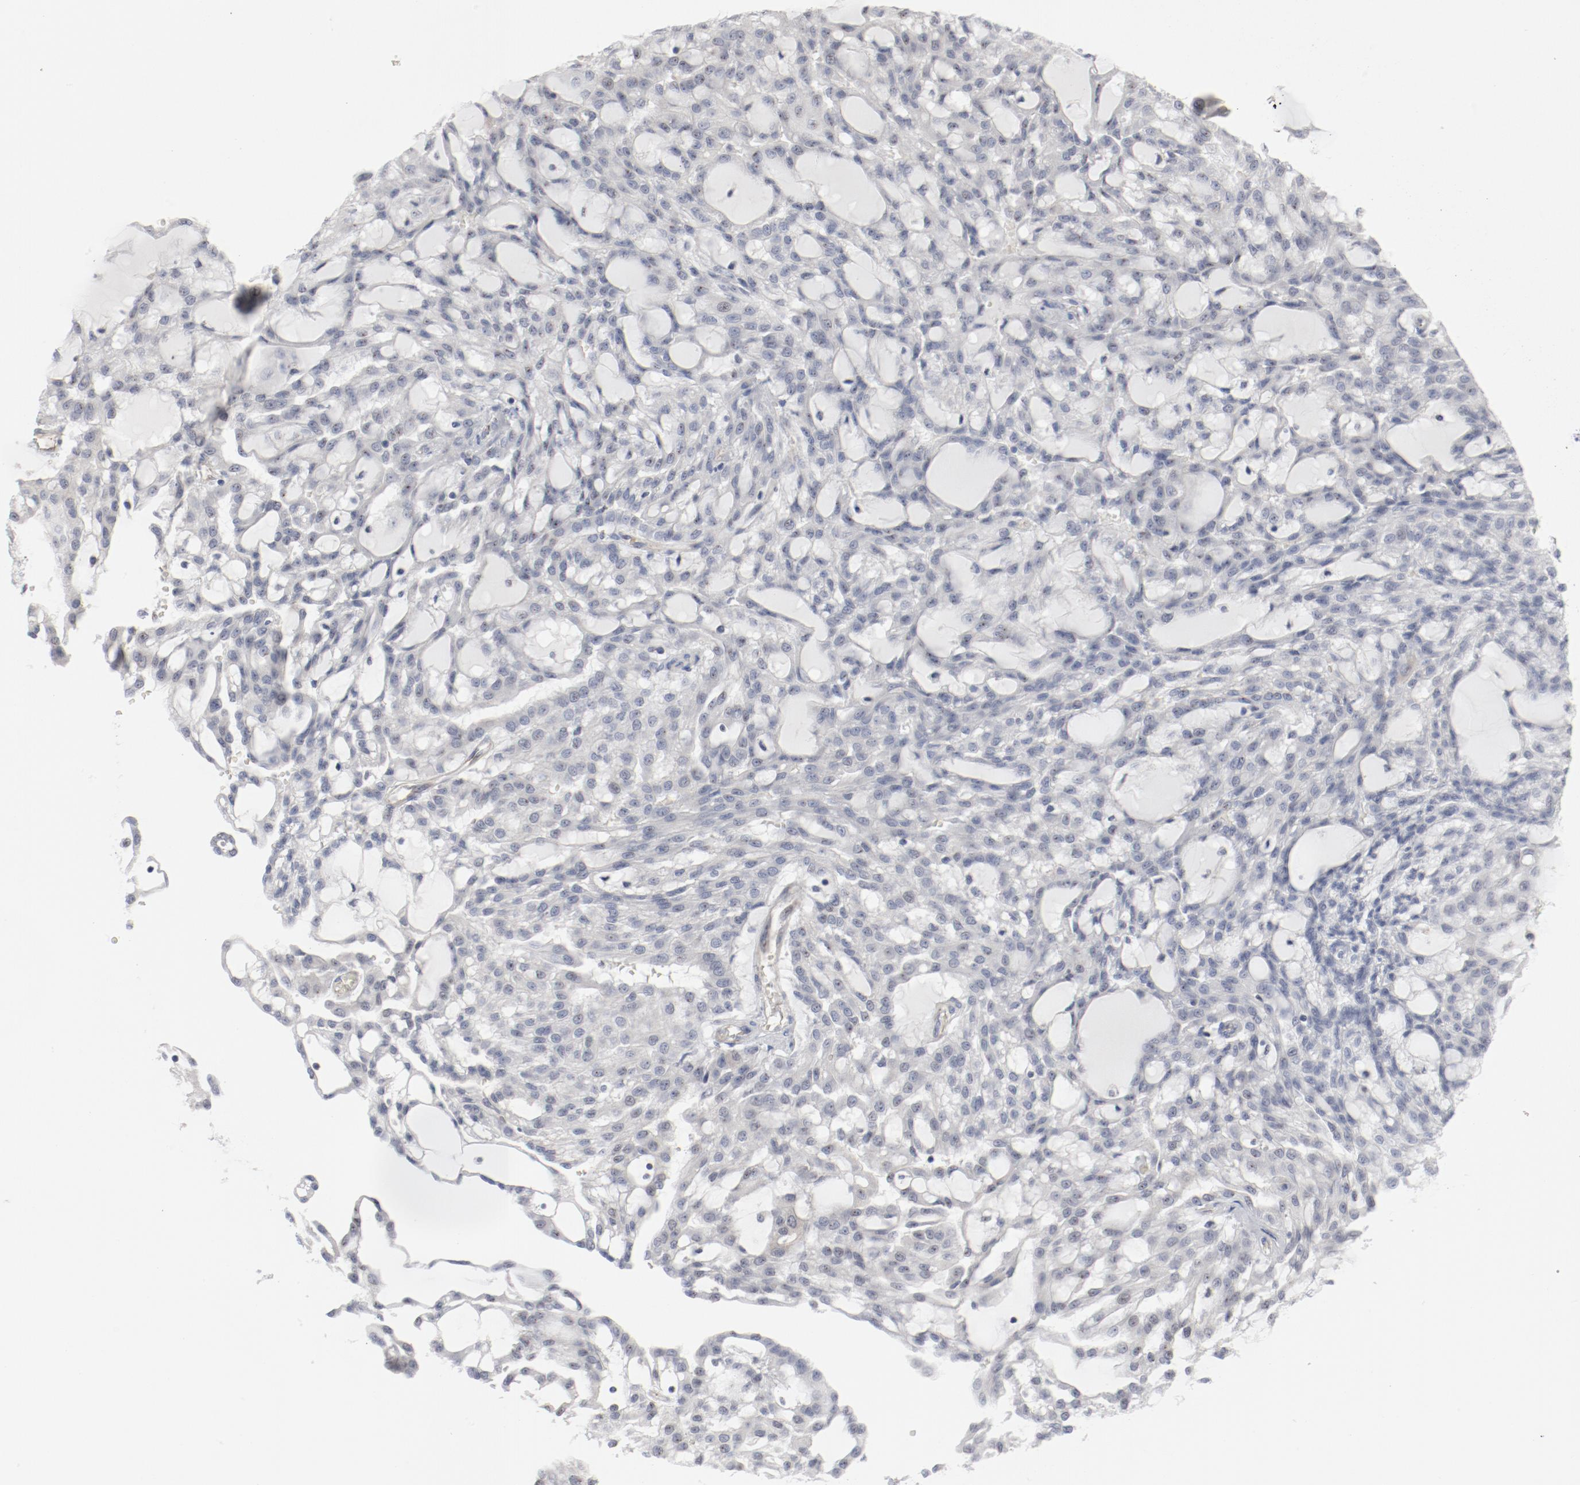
{"staining": {"intensity": "negative", "quantity": "none", "location": "none"}, "tissue": "renal cancer", "cell_type": "Tumor cells", "image_type": "cancer", "snomed": [{"axis": "morphology", "description": "Adenocarcinoma, NOS"}, {"axis": "topography", "description": "Kidney"}], "caption": "IHC of renal adenocarcinoma displays no expression in tumor cells. The staining was performed using DAB to visualize the protein expression in brown, while the nuclei were stained in blue with hematoxylin (Magnification: 20x).", "gene": "CDK1", "patient": {"sex": "male", "age": 63}}